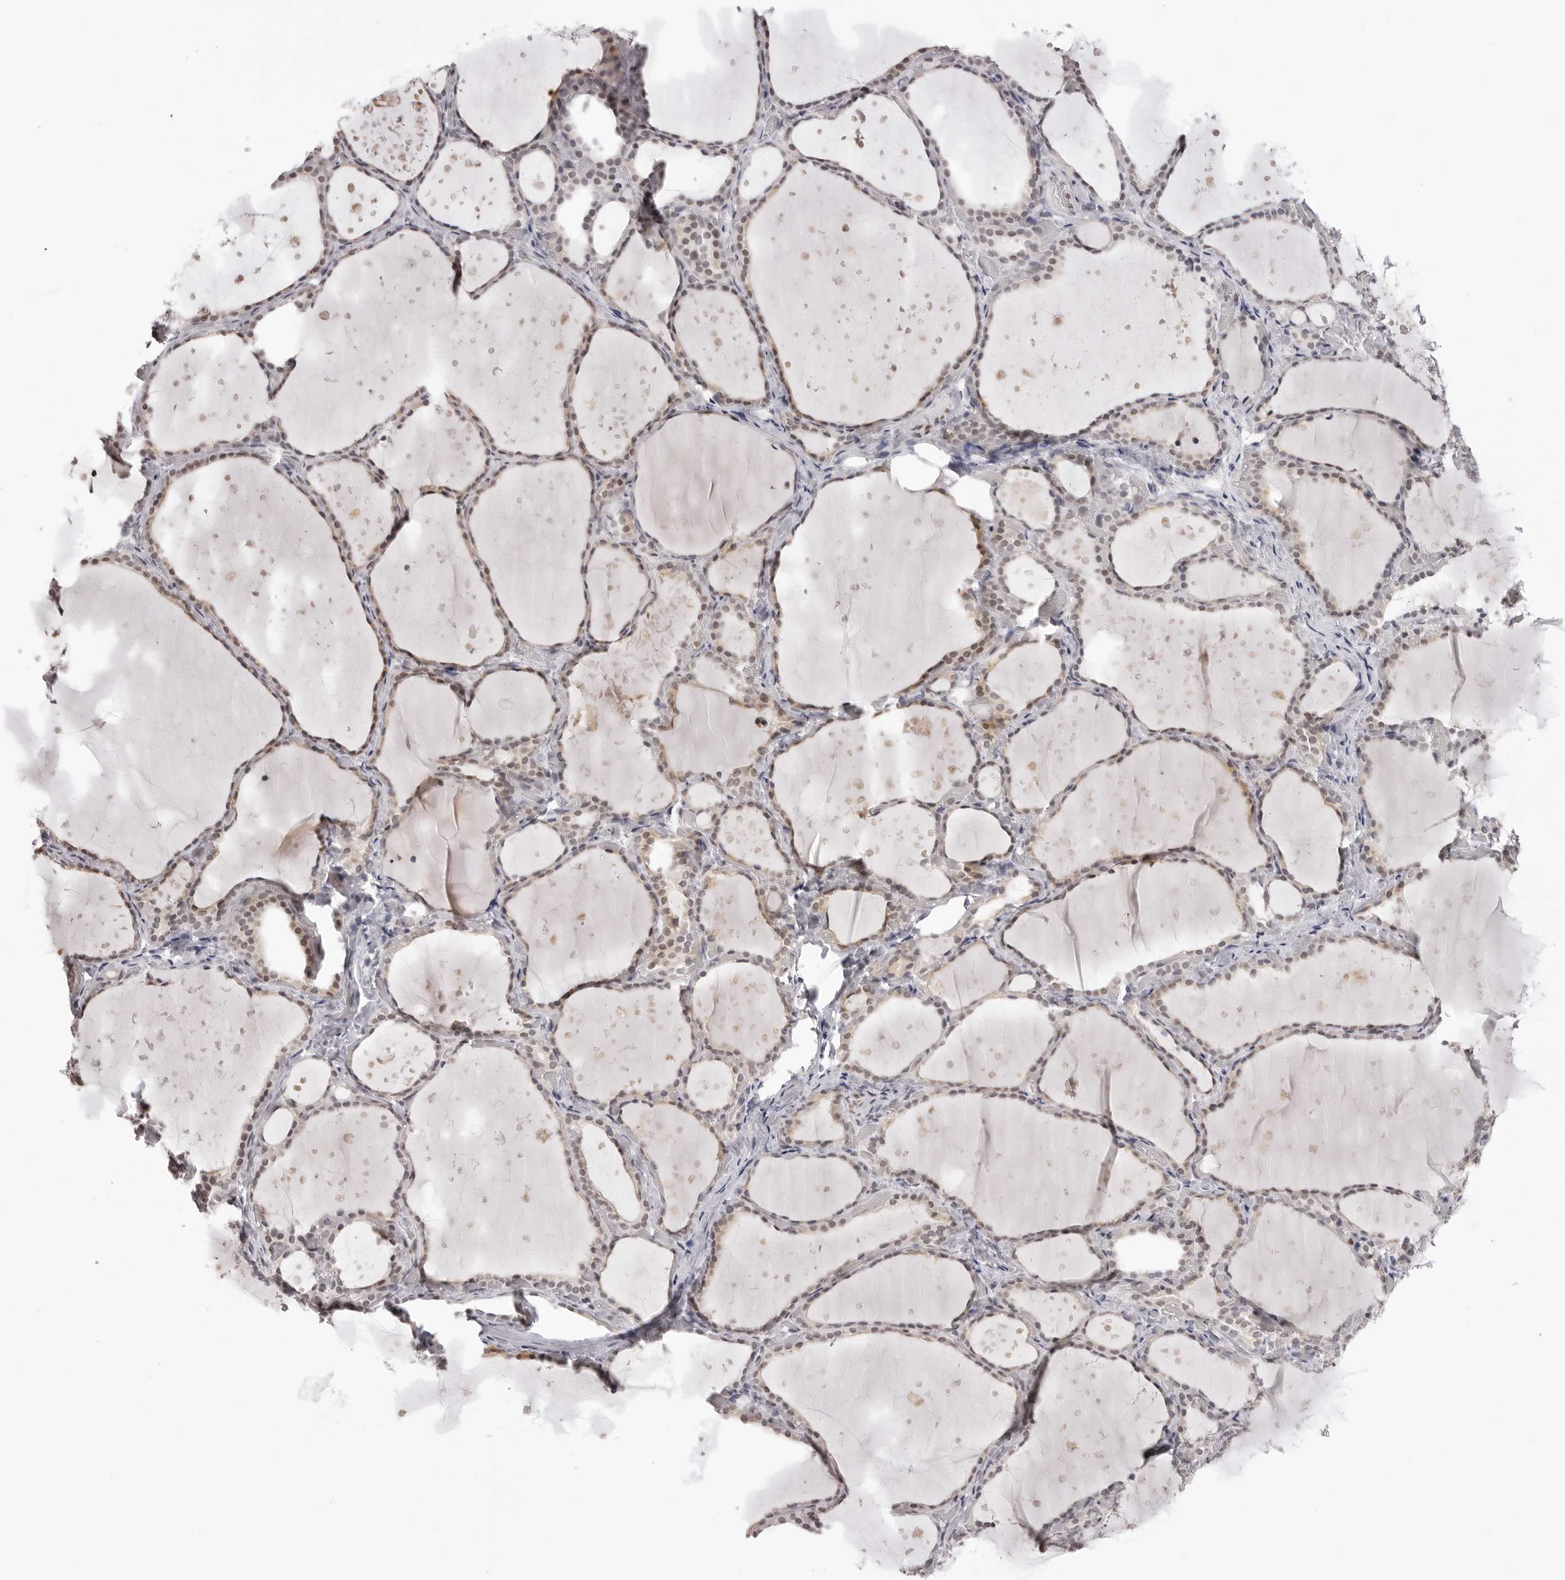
{"staining": {"intensity": "weak", "quantity": "25%-75%", "location": "nuclear"}, "tissue": "thyroid gland", "cell_type": "Glandular cells", "image_type": "normal", "snomed": [{"axis": "morphology", "description": "Normal tissue, NOS"}, {"axis": "topography", "description": "Thyroid gland"}], "caption": "Immunohistochemical staining of normal human thyroid gland demonstrates low levels of weak nuclear staining in approximately 25%-75% of glandular cells.", "gene": "MAFK", "patient": {"sex": "female", "age": 44}}